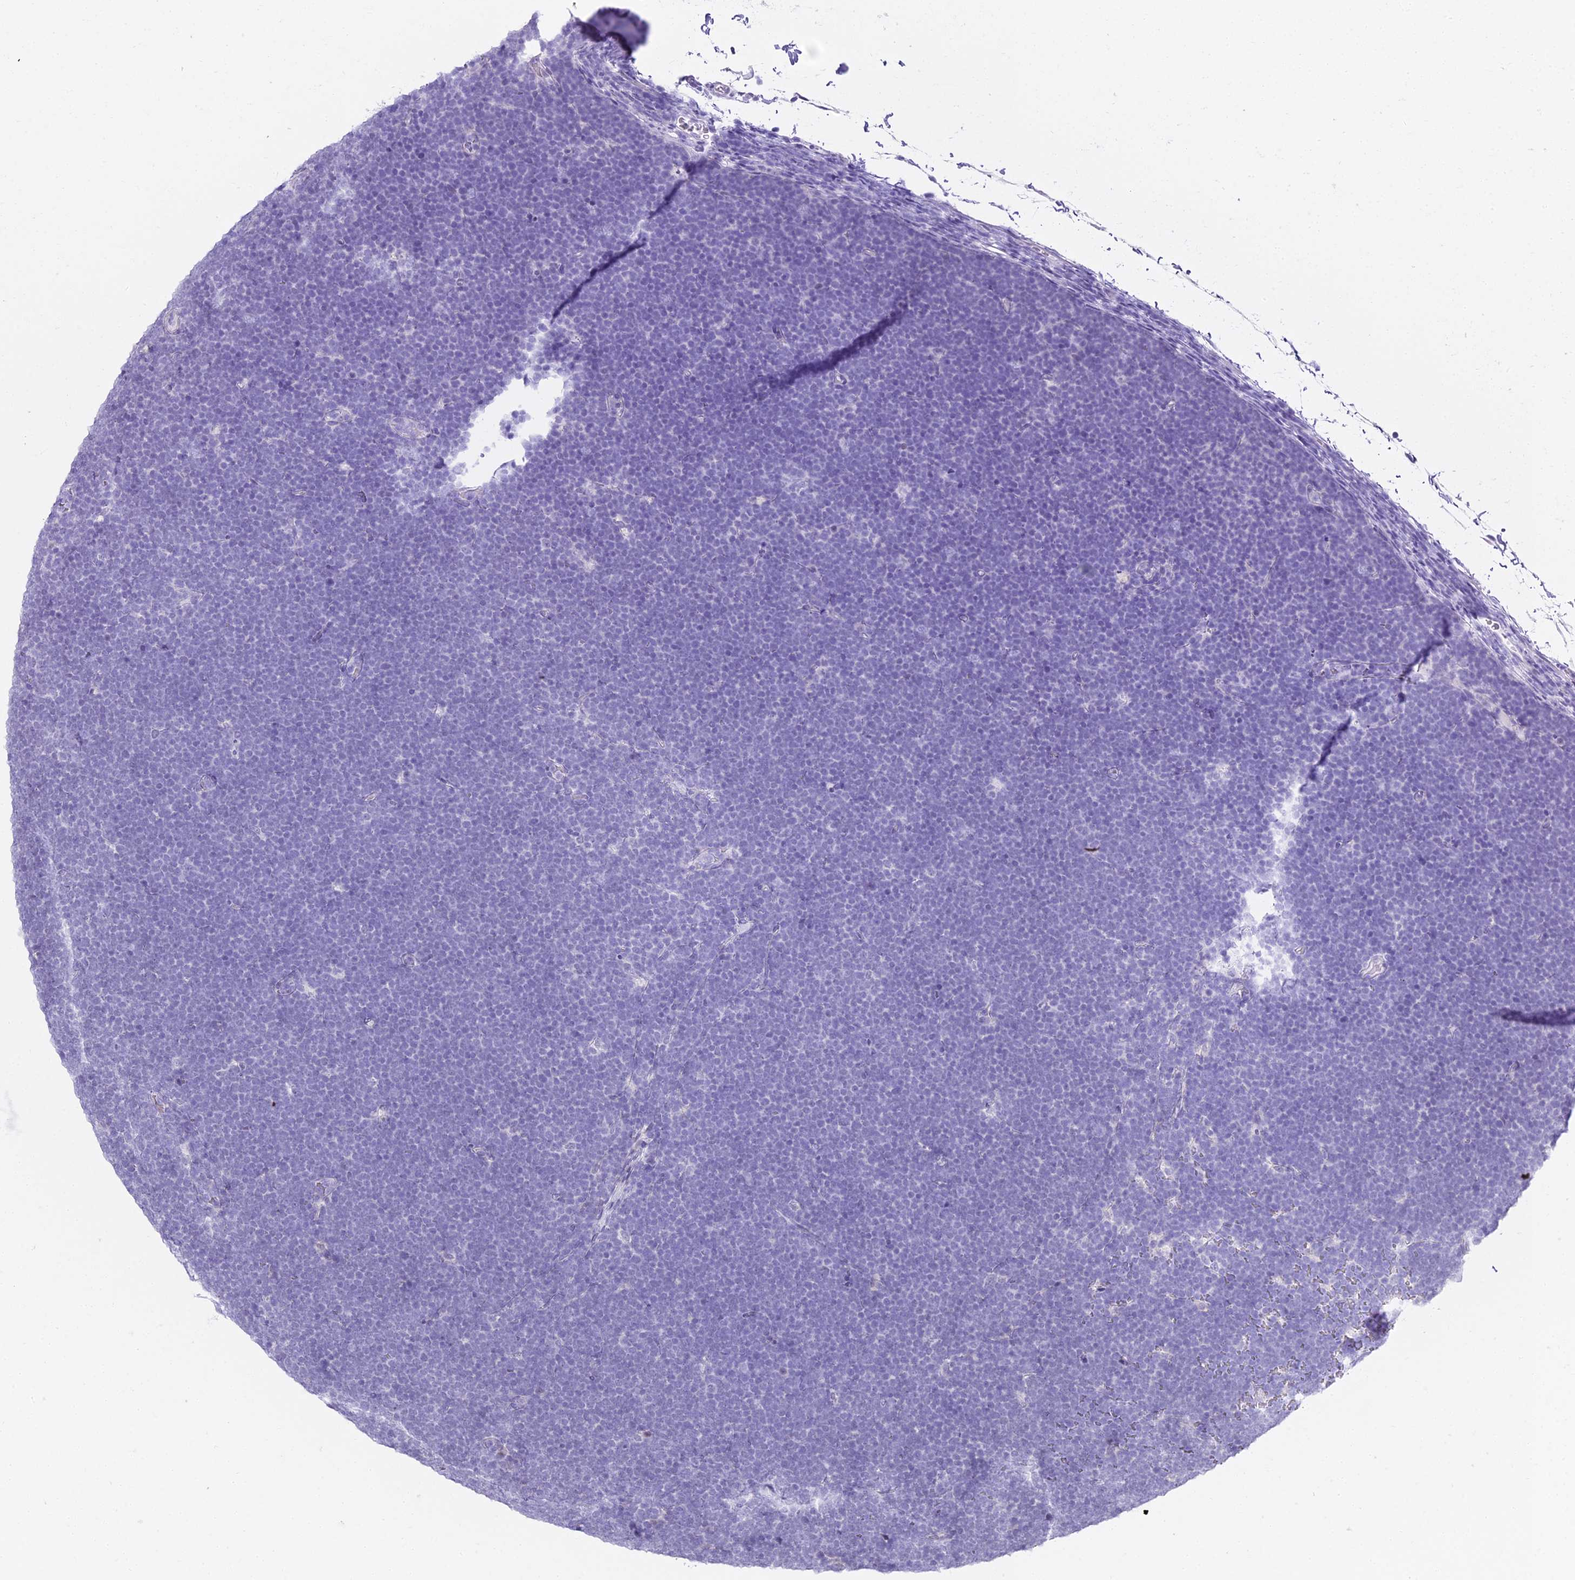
{"staining": {"intensity": "negative", "quantity": "none", "location": "none"}, "tissue": "lymphoma", "cell_type": "Tumor cells", "image_type": "cancer", "snomed": [{"axis": "morphology", "description": "Malignant lymphoma, non-Hodgkin's type, High grade"}, {"axis": "topography", "description": "Lymph node"}], "caption": "Immunohistochemical staining of lymphoma demonstrates no significant positivity in tumor cells.", "gene": "ABHD14A-ACY1", "patient": {"sex": "male", "age": 13}}